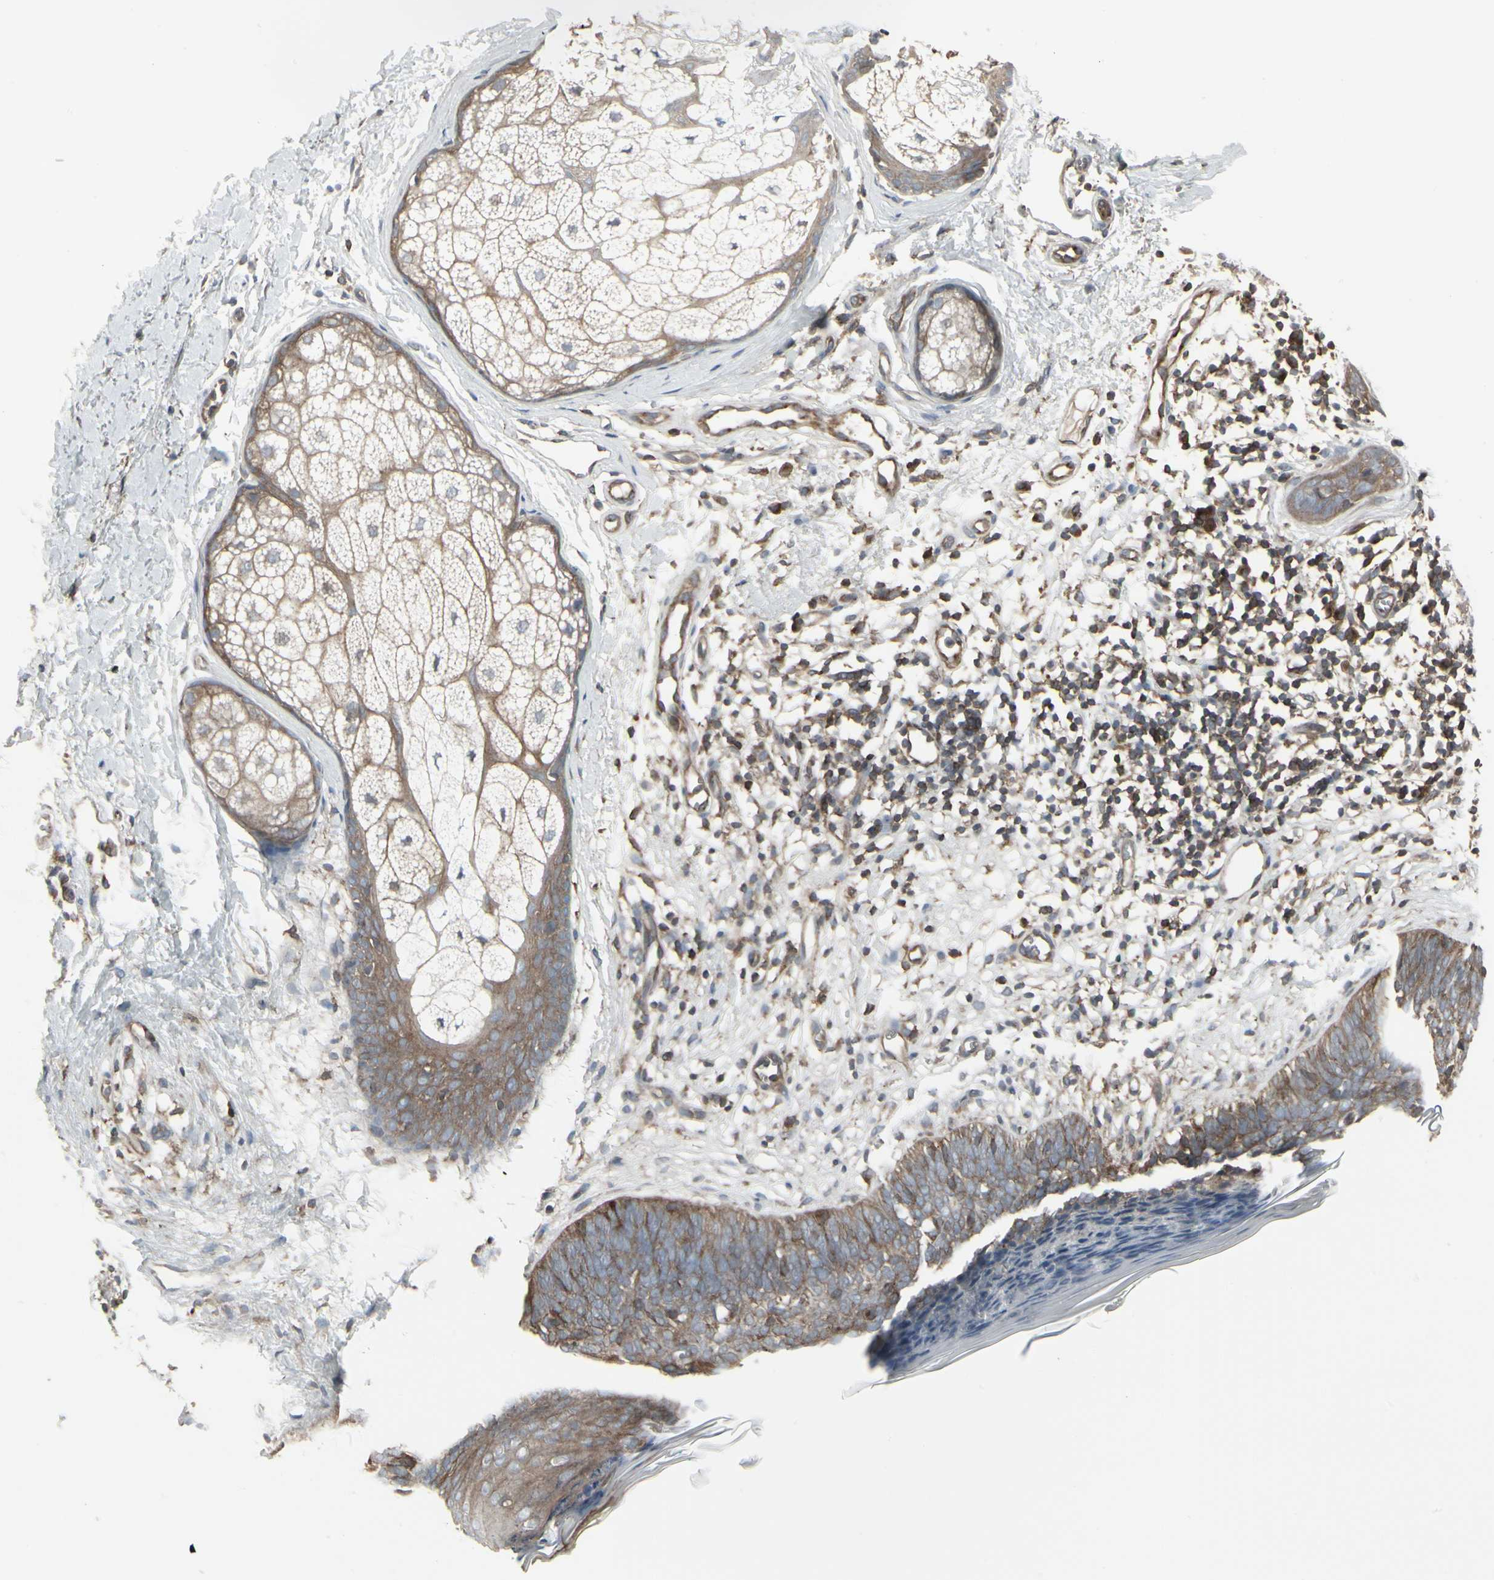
{"staining": {"intensity": "moderate", "quantity": ">75%", "location": "cytoplasmic/membranous"}, "tissue": "skin cancer", "cell_type": "Tumor cells", "image_type": "cancer", "snomed": [{"axis": "morphology", "description": "Normal tissue, NOS"}, {"axis": "morphology", "description": "Basal cell carcinoma"}, {"axis": "topography", "description": "Skin"}], "caption": "This is a micrograph of IHC staining of skin basal cell carcinoma, which shows moderate staining in the cytoplasmic/membranous of tumor cells.", "gene": "EPS15", "patient": {"sex": "male", "age": 71}}